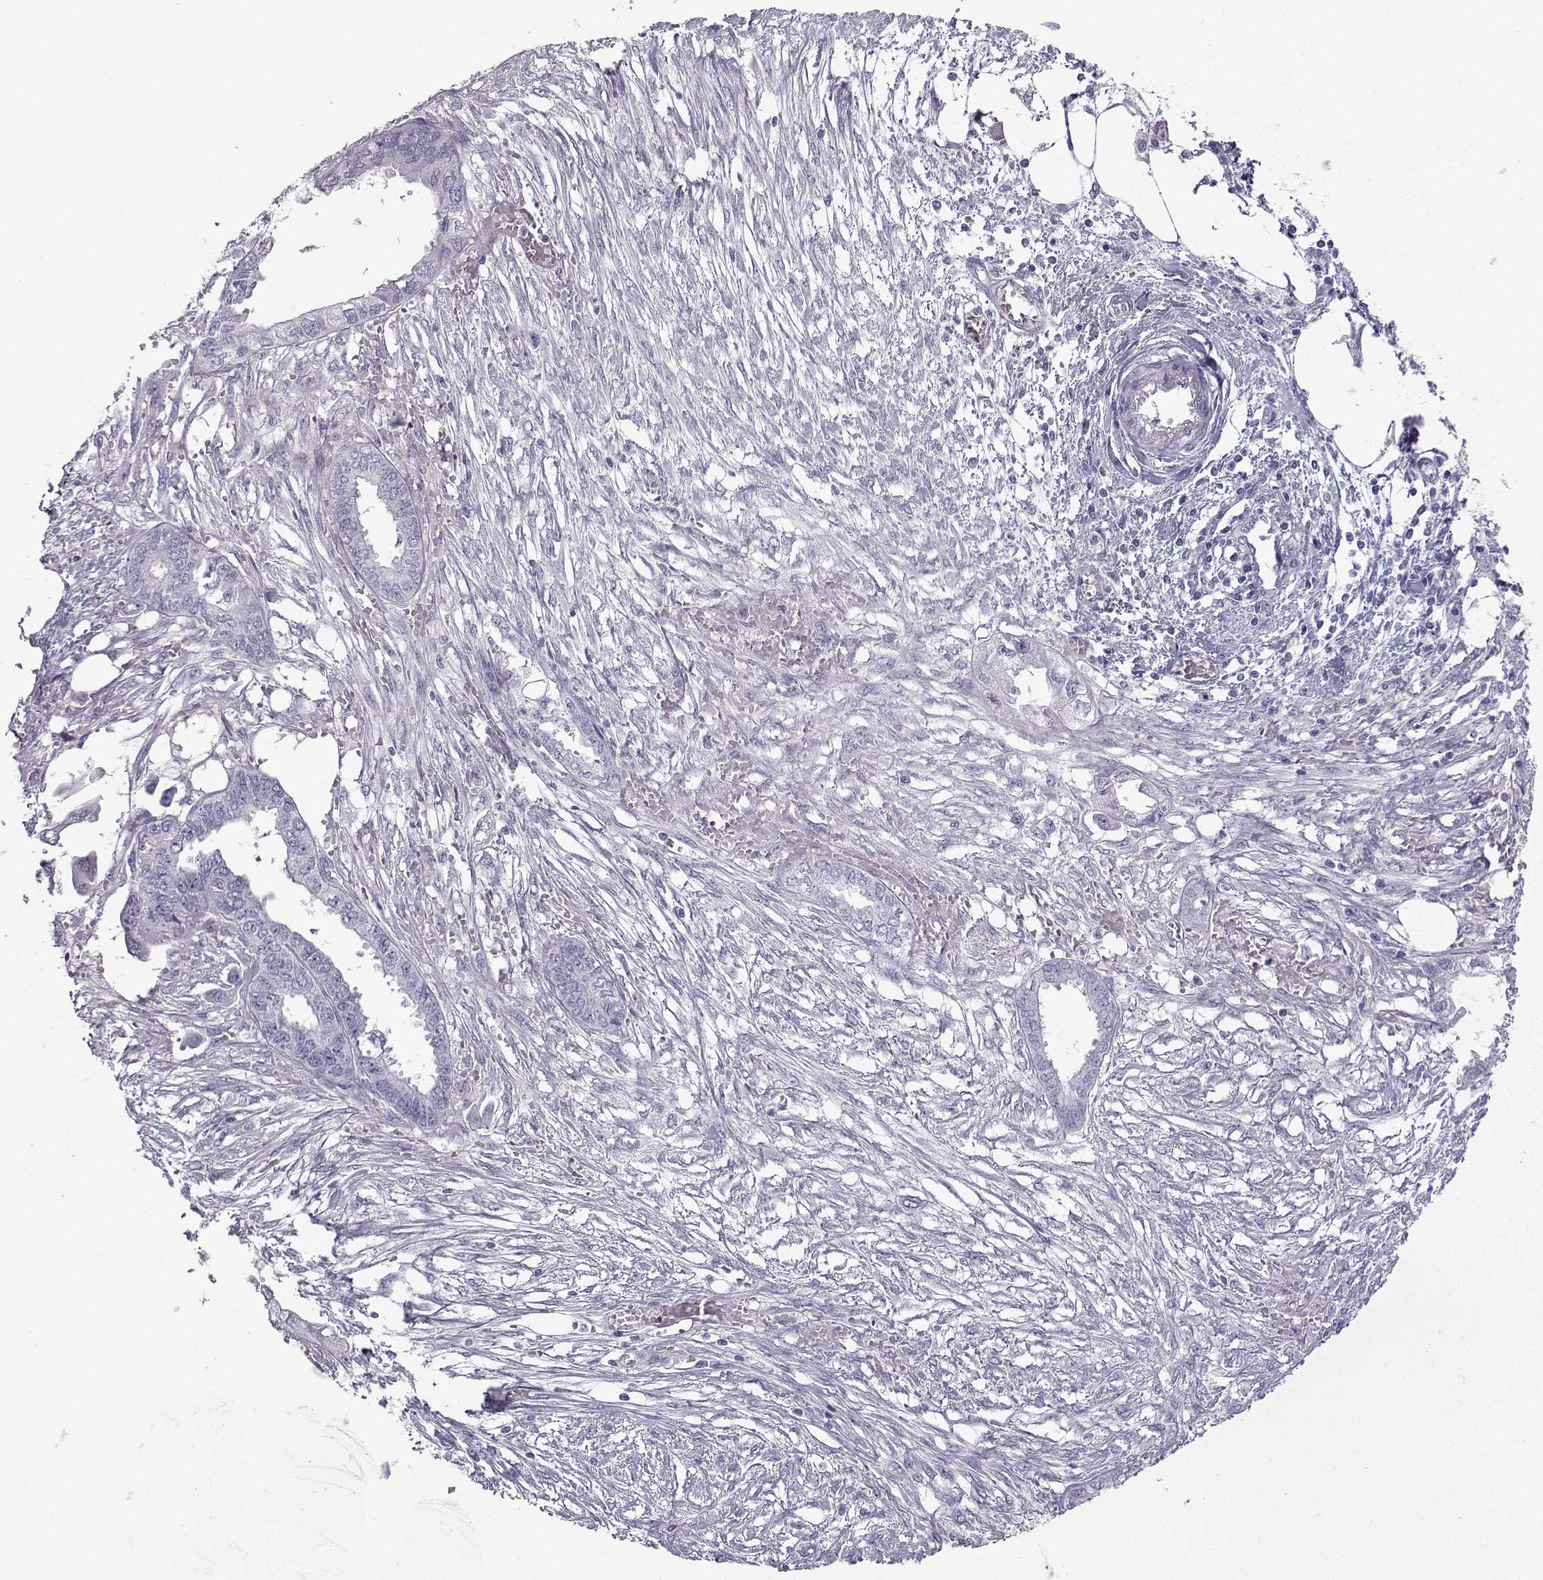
{"staining": {"intensity": "negative", "quantity": "none", "location": "none"}, "tissue": "endometrial cancer", "cell_type": "Tumor cells", "image_type": "cancer", "snomed": [{"axis": "morphology", "description": "Adenocarcinoma, NOS"}, {"axis": "morphology", "description": "Adenocarcinoma, metastatic, NOS"}, {"axis": "topography", "description": "Adipose tissue"}, {"axis": "topography", "description": "Endometrium"}], "caption": "An image of human endometrial cancer (adenocarcinoma) is negative for staining in tumor cells.", "gene": "CFAP53", "patient": {"sex": "female", "age": 67}}